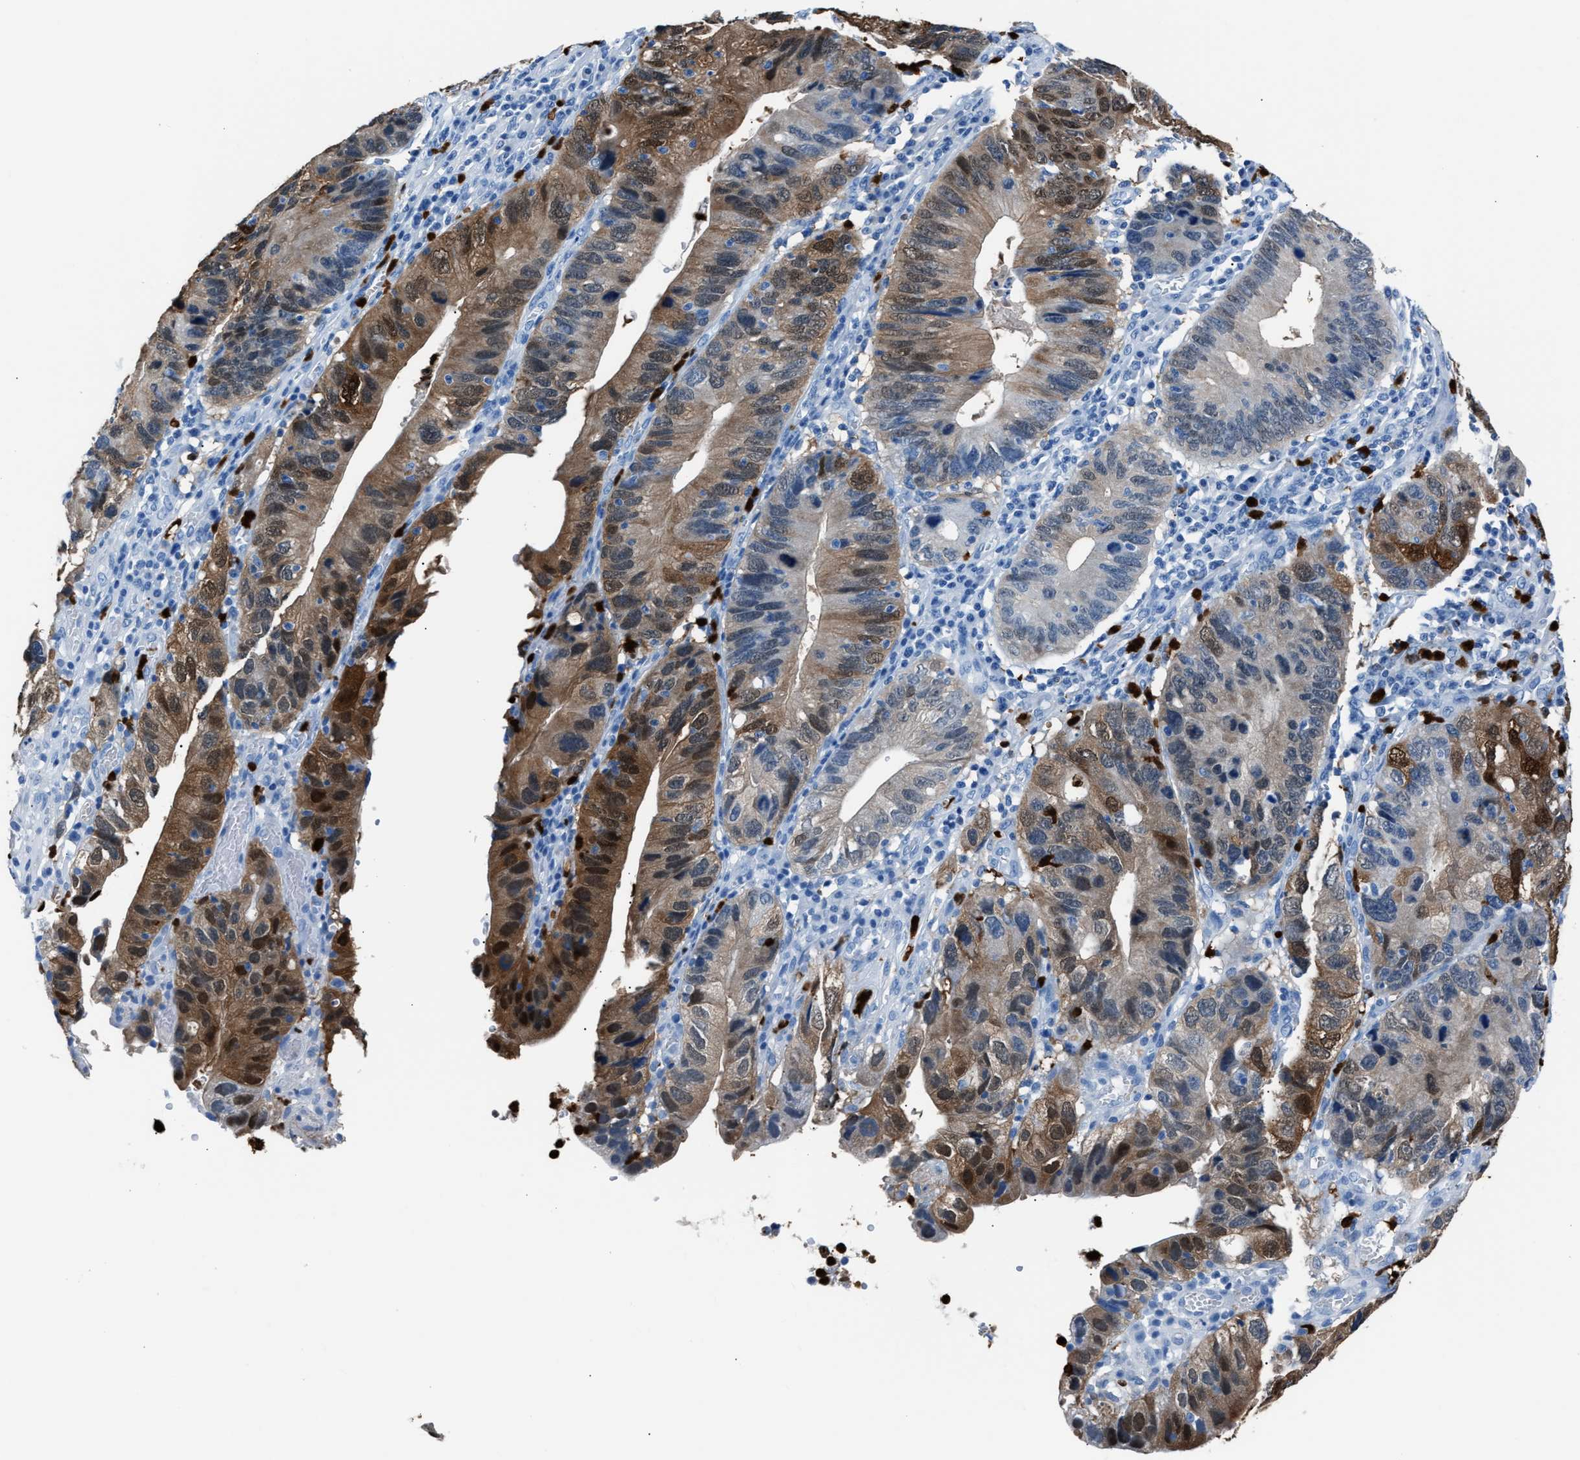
{"staining": {"intensity": "moderate", "quantity": ">75%", "location": "cytoplasmic/membranous,nuclear"}, "tissue": "stomach cancer", "cell_type": "Tumor cells", "image_type": "cancer", "snomed": [{"axis": "morphology", "description": "Adenocarcinoma, NOS"}, {"axis": "topography", "description": "Stomach"}], "caption": "DAB (3,3'-diaminobenzidine) immunohistochemical staining of adenocarcinoma (stomach) displays moderate cytoplasmic/membranous and nuclear protein positivity in about >75% of tumor cells.", "gene": "S100P", "patient": {"sex": "male", "age": 59}}